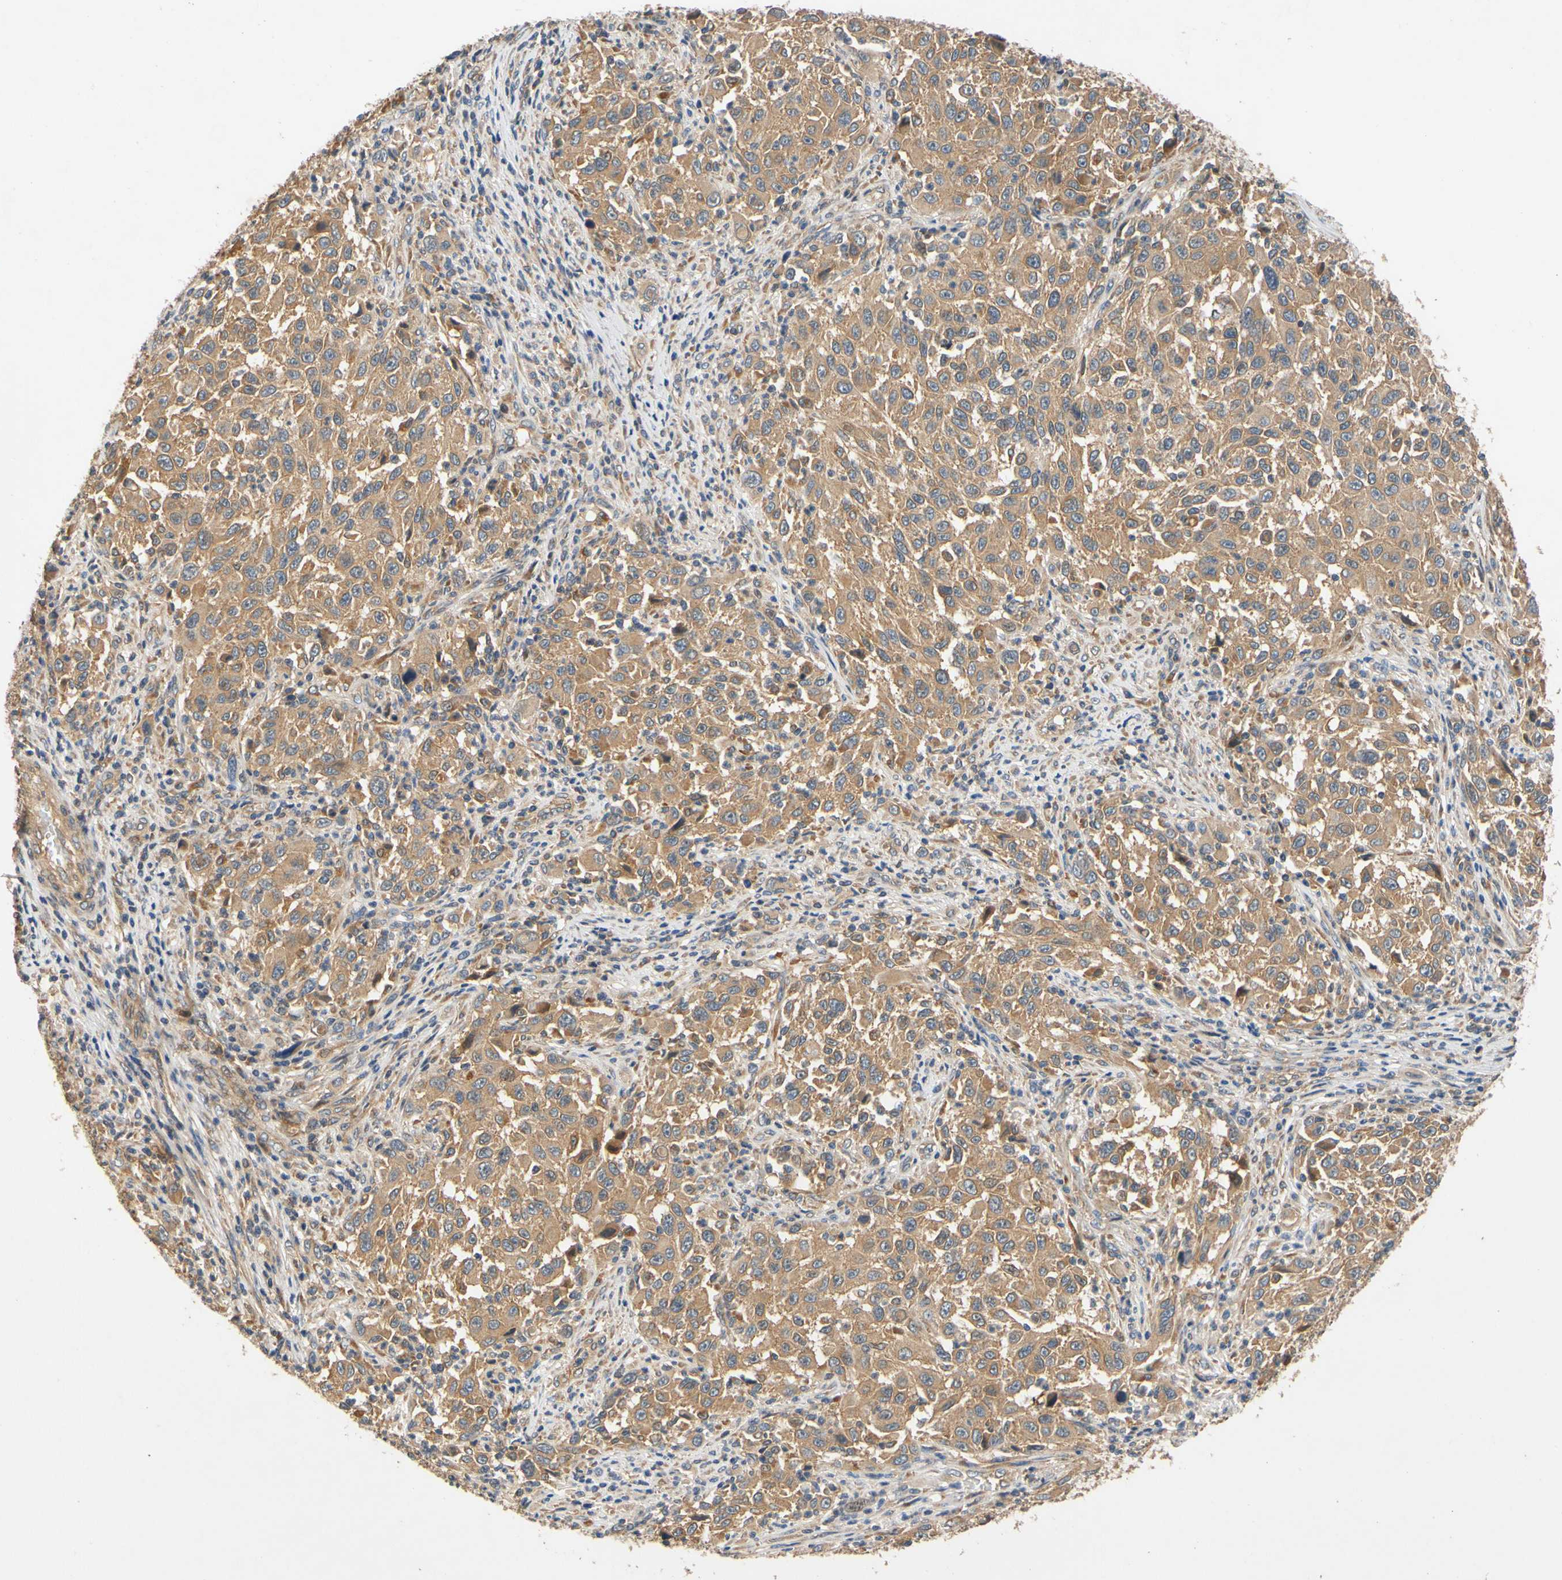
{"staining": {"intensity": "moderate", "quantity": ">75%", "location": "cytoplasmic/membranous"}, "tissue": "melanoma", "cell_type": "Tumor cells", "image_type": "cancer", "snomed": [{"axis": "morphology", "description": "Malignant melanoma, Metastatic site"}, {"axis": "topography", "description": "Lymph node"}], "caption": "Immunohistochemistry (IHC) image of neoplastic tissue: human melanoma stained using immunohistochemistry reveals medium levels of moderate protein expression localized specifically in the cytoplasmic/membranous of tumor cells, appearing as a cytoplasmic/membranous brown color.", "gene": "USP46", "patient": {"sex": "male", "age": 61}}